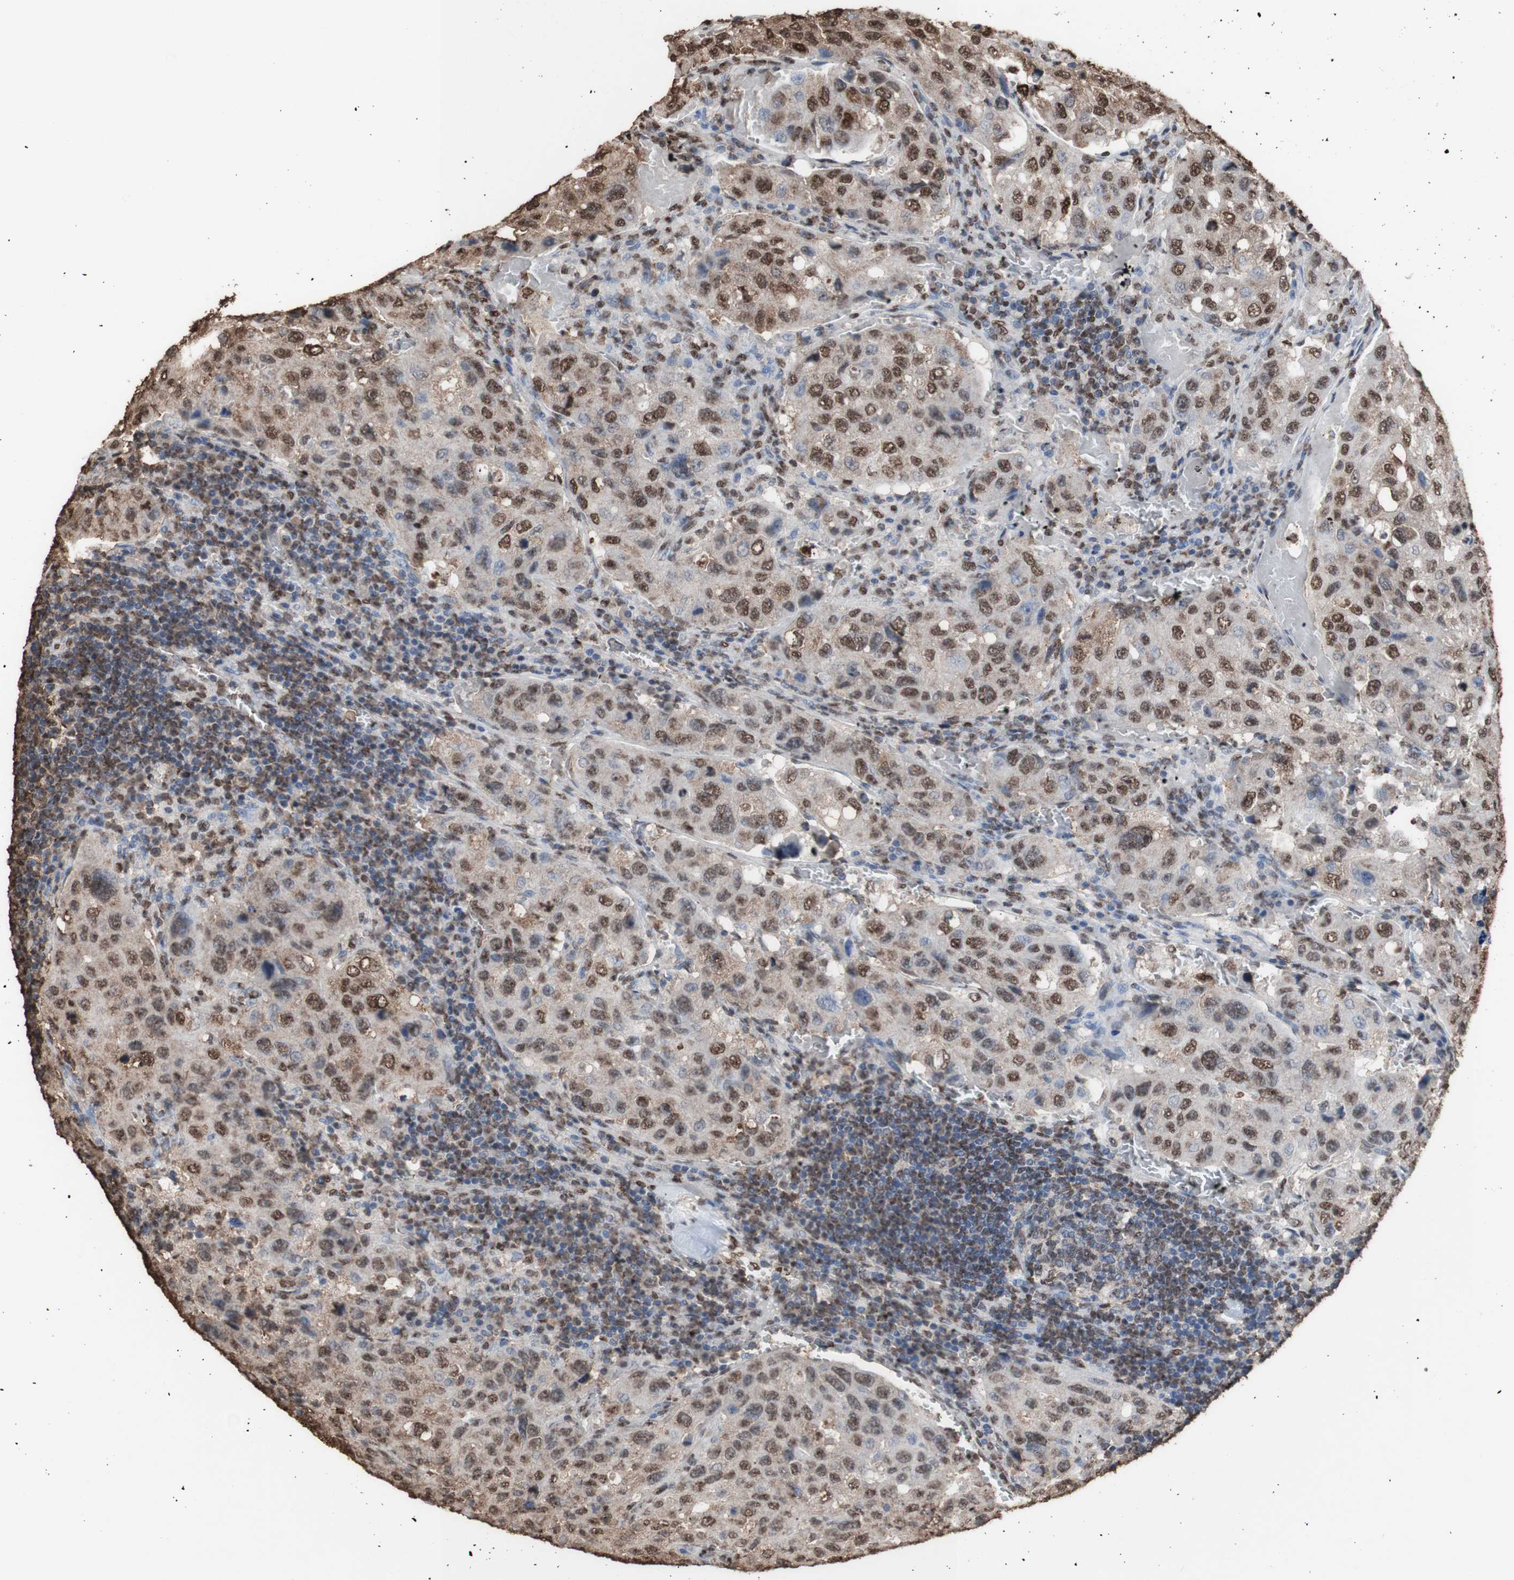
{"staining": {"intensity": "strong", "quantity": ">75%", "location": "cytoplasmic/membranous,nuclear"}, "tissue": "urothelial cancer", "cell_type": "Tumor cells", "image_type": "cancer", "snomed": [{"axis": "morphology", "description": "Urothelial carcinoma, High grade"}, {"axis": "topography", "description": "Lymph node"}, {"axis": "topography", "description": "Urinary bladder"}], "caption": "DAB (3,3'-diaminobenzidine) immunohistochemical staining of urothelial cancer reveals strong cytoplasmic/membranous and nuclear protein expression in approximately >75% of tumor cells.", "gene": "PIDD1", "patient": {"sex": "male", "age": 51}}